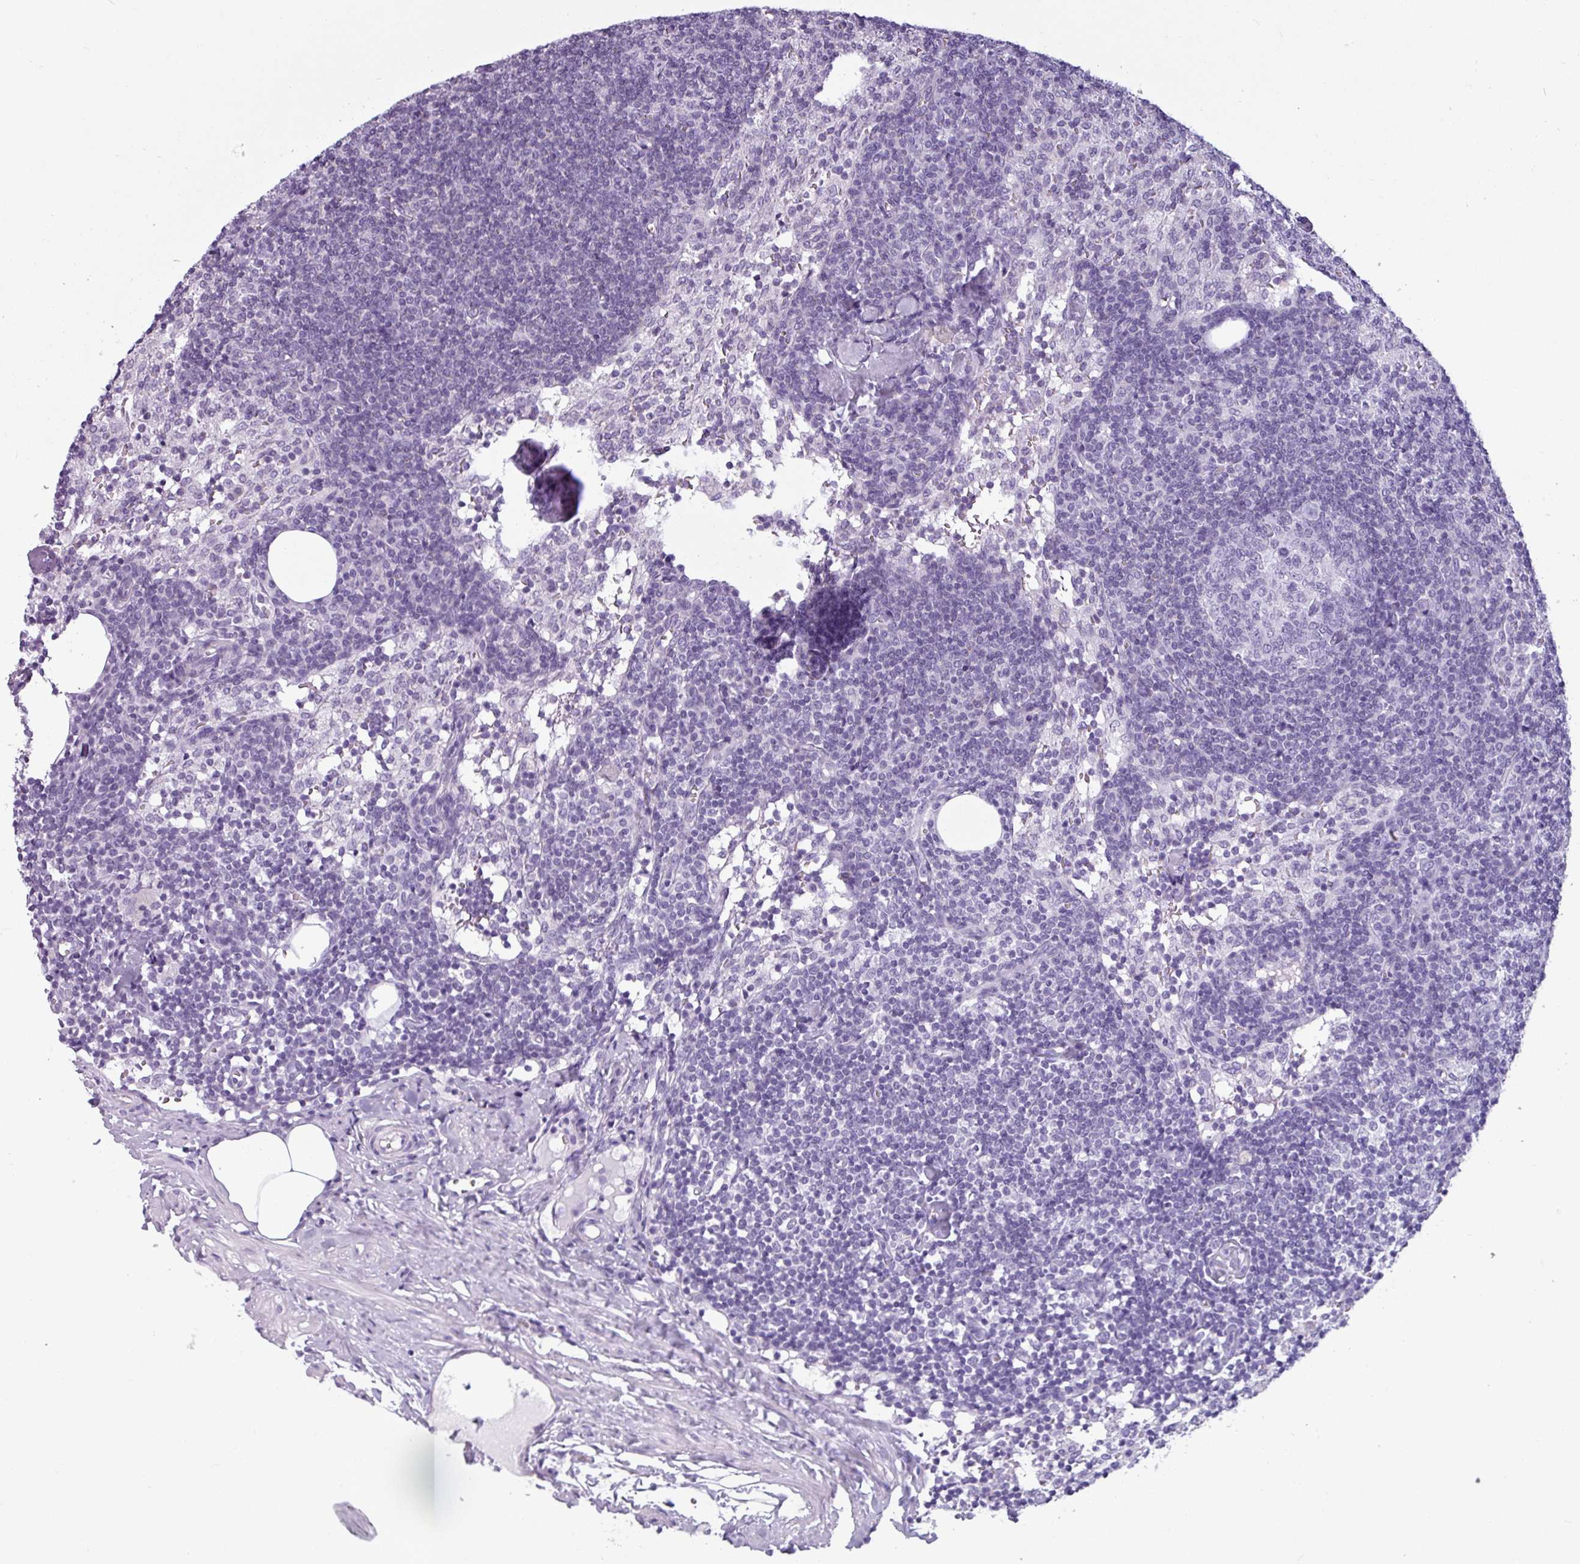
{"staining": {"intensity": "weak", "quantity": "<25%", "location": "cytoplasmic/membranous"}, "tissue": "lymph node", "cell_type": "Germinal center cells", "image_type": "normal", "snomed": [{"axis": "morphology", "description": "Normal tissue, NOS"}, {"axis": "topography", "description": "Lymph node"}], "caption": "DAB immunohistochemical staining of unremarkable human lymph node shows no significant staining in germinal center cells. (Brightfield microscopy of DAB (3,3'-diaminobenzidine) IHC at high magnification).", "gene": "CAMK1", "patient": {"sex": "female", "age": 52}}